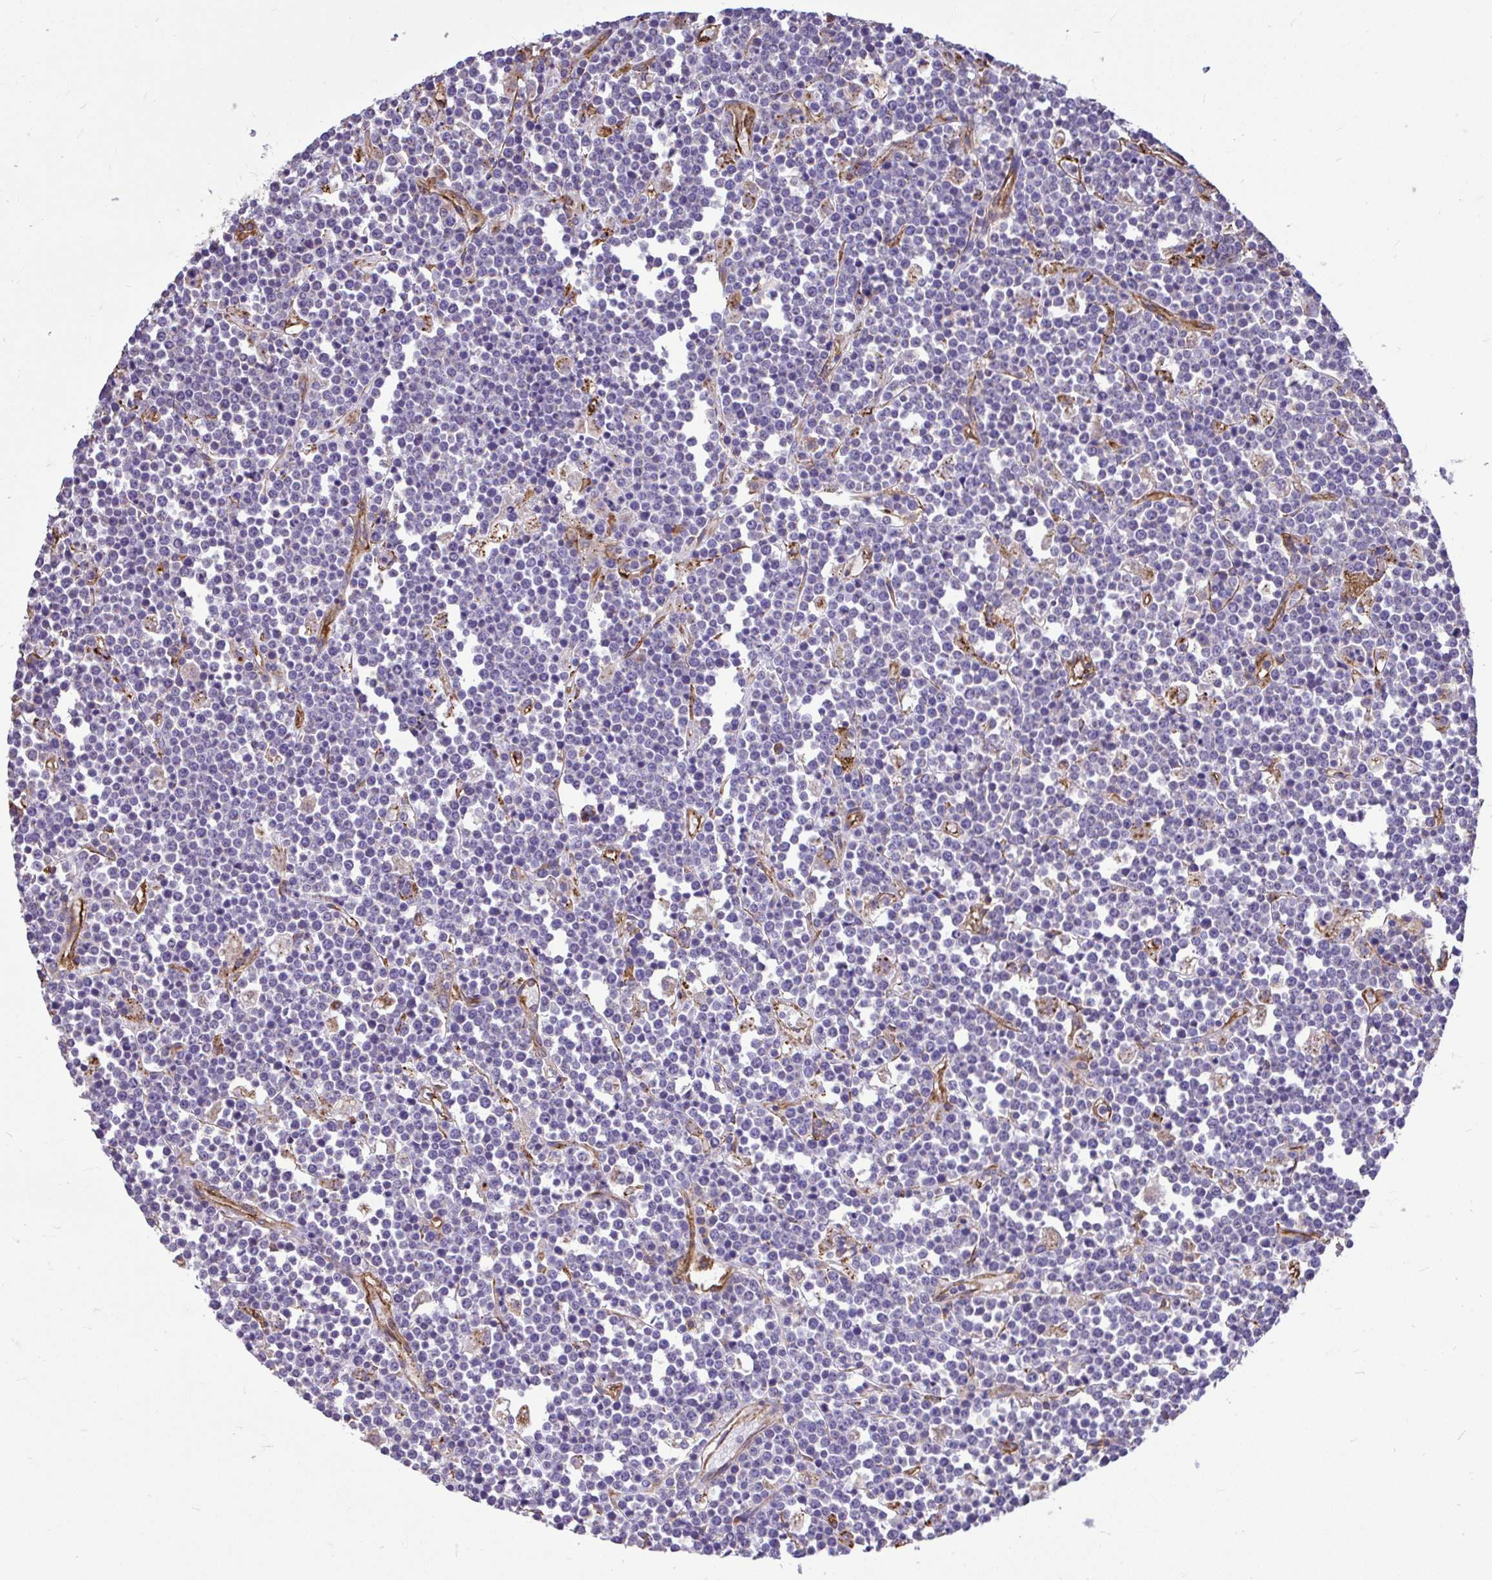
{"staining": {"intensity": "negative", "quantity": "none", "location": "none"}, "tissue": "lymphoma", "cell_type": "Tumor cells", "image_type": "cancer", "snomed": [{"axis": "morphology", "description": "Malignant lymphoma, non-Hodgkin's type, High grade"}, {"axis": "topography", "description": "Ovary"}], "caption": "This is an immunohistochemistry (IHC) photomicrograph of human high-grade malignant lymphoma, non-Hodgkin's type. There is no expression in tumor cells.", "gene": "PTPRK", "patient": {"sex": "female", "age": 56}}